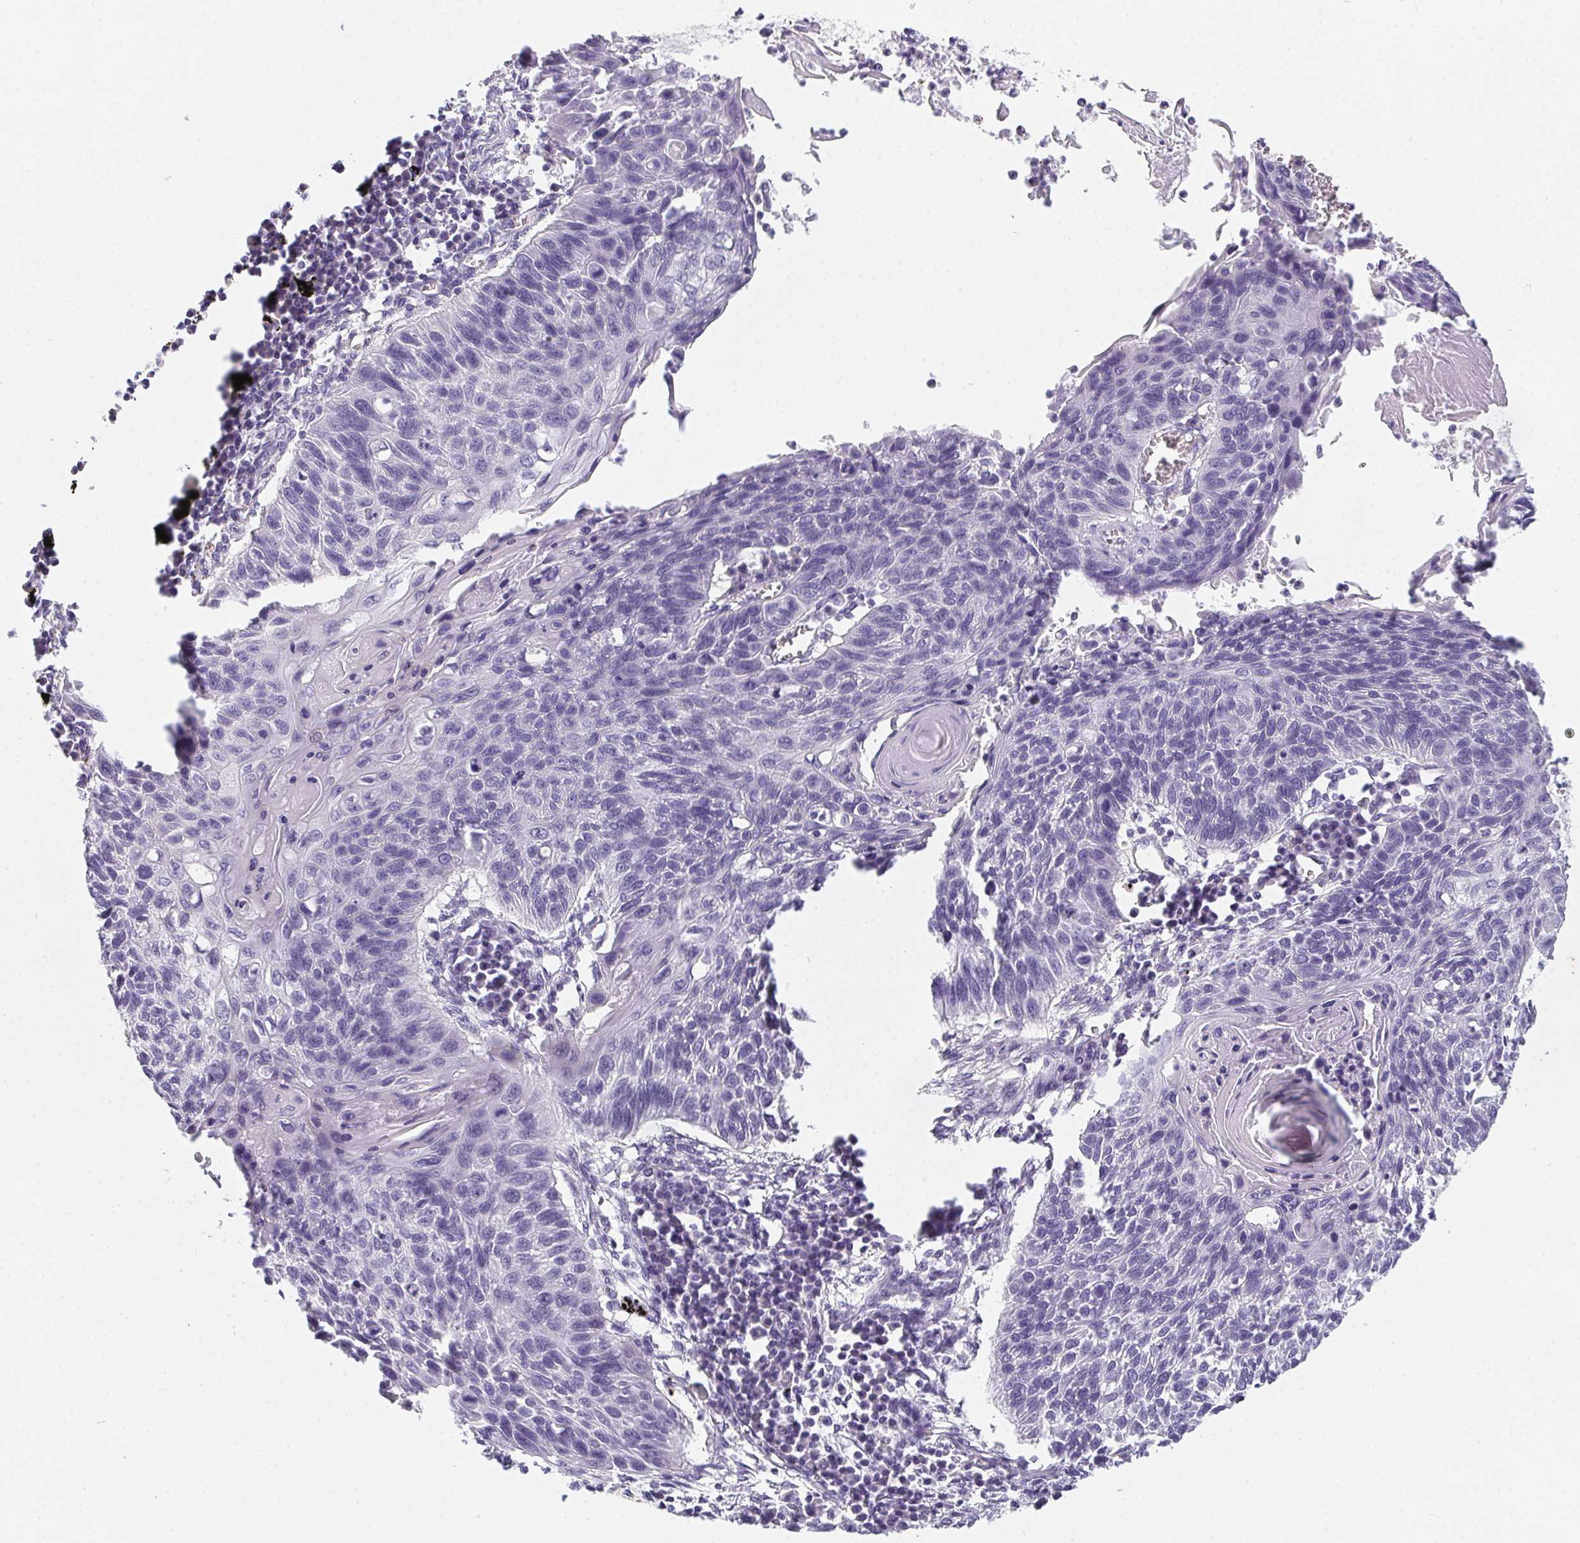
{"staining": {"intensity": "negative", "quantity": "none", "location": "none"}, "tissue": "lung cancer", "cell_type": "Tumor cells", "image_type": "cancer", "snomed": [{"axis": "morphology", "description": "Squamous cell carcinoma, NOS"}, {"axis": "topography", "description": "Lung"}], "caption": "DAB immunohistochemical staining of human lung cancer displays no significant expression in tumor cells.", "gene": "DCD", "patient": {"sex": "male", "age": 78}}